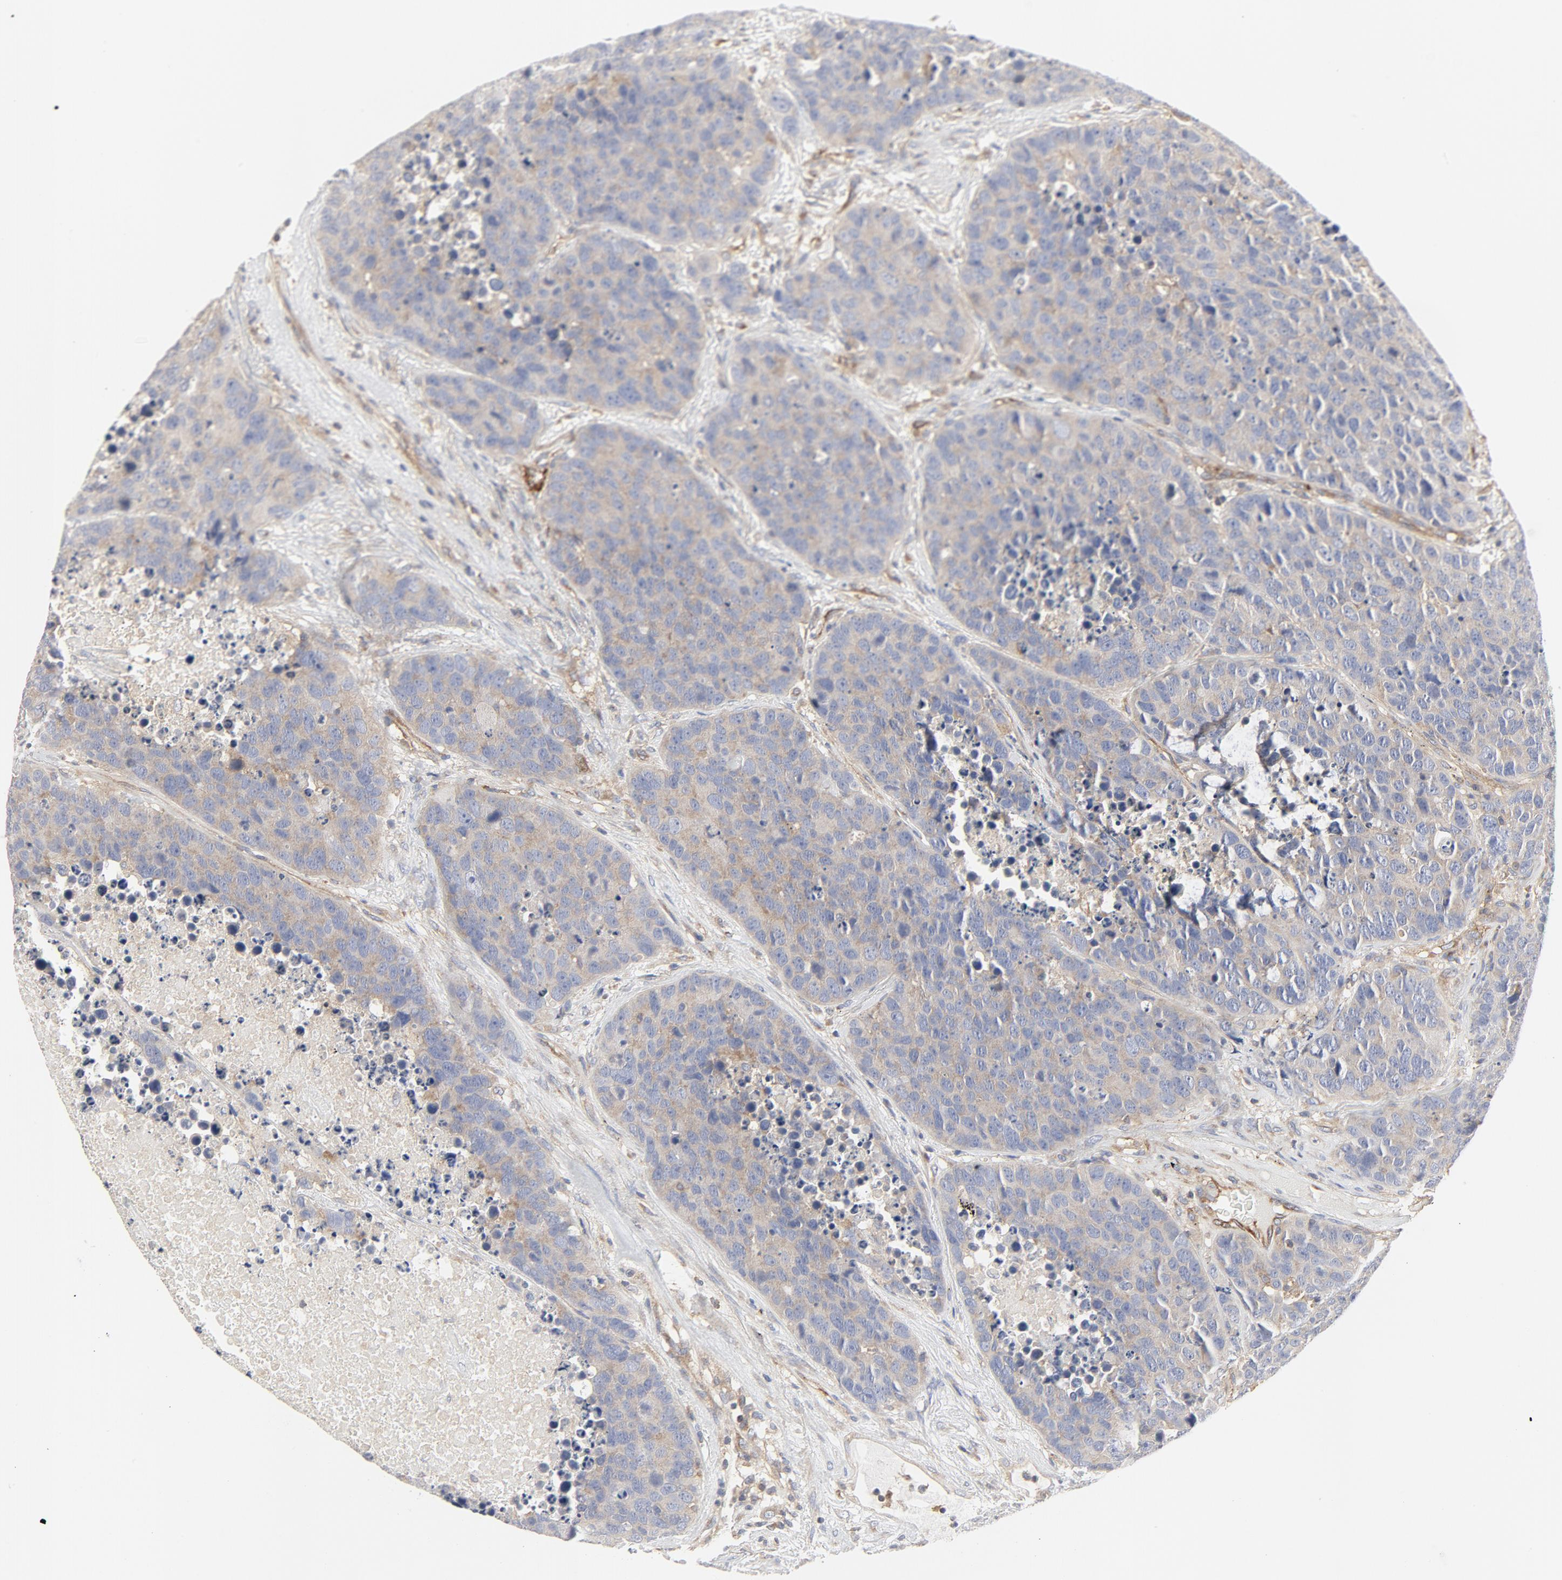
{"staining": {"intensity": "weak", "quantity": ">75%", "location": "cytoplasmic/membranous"}, "tissue": "carcinoid", "cell_type": "Tumor cells", "image_type": "cancer", "snomed": [{"axis": "morphology", "description": "Carcinoid, malignant, NOS"}, {"axis": "topography", "description": "Lung"}], "caption": "Brown immunohistochemical staining in human carcinoid (malignant) reveals weak cytoplasmic/membranous staining in about >75% of tumor cells. (DAB IHC with brightfield microscopy, high magnification).", "gene": "RABEP1", "patient": {"sex": "male", "age": 60}}